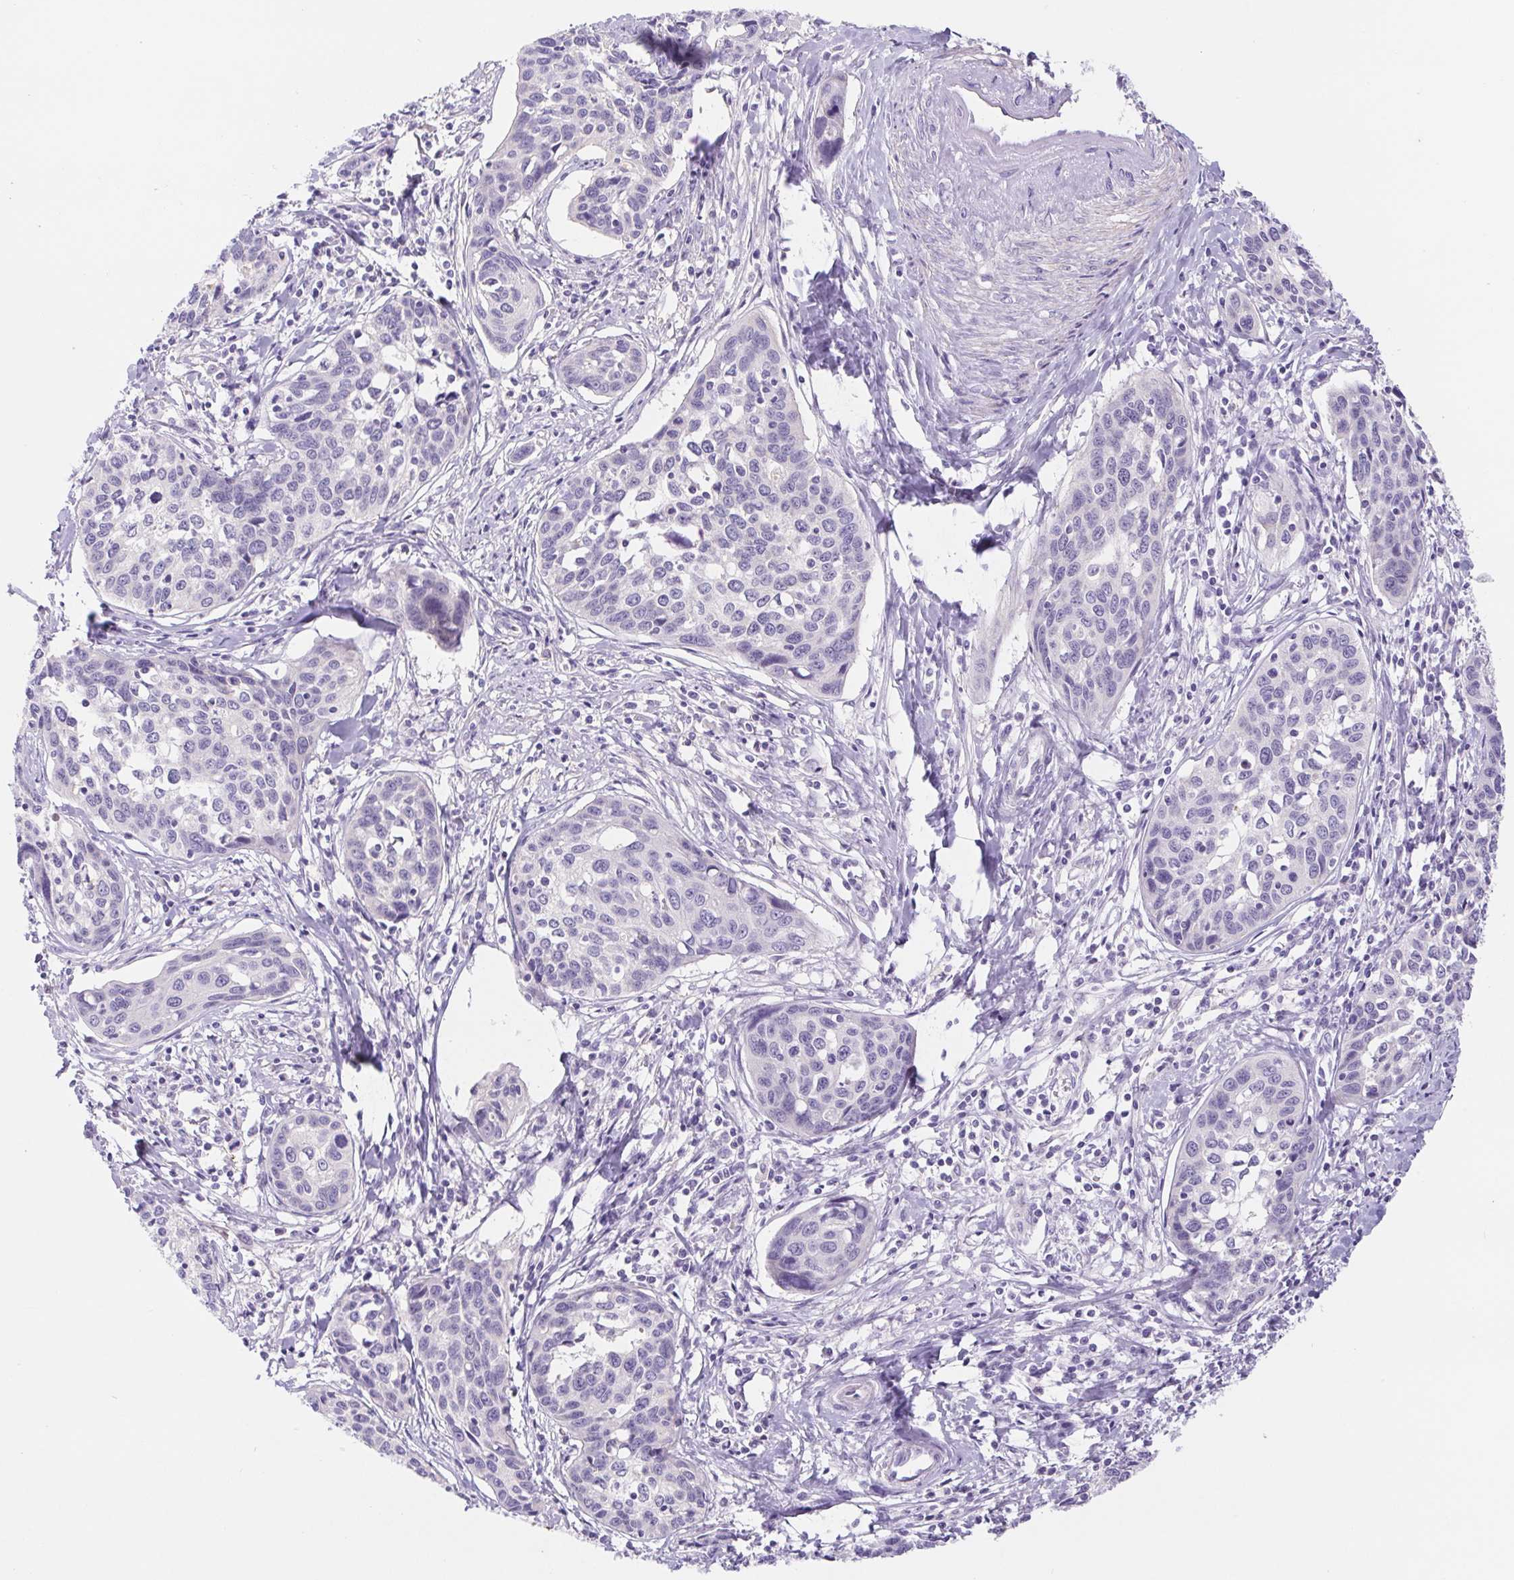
{"staining": {"intensity": "negative", "quantity": "none", "location": "none"}, "tissue": "cervical cancer", "cell_type": "Tumor cells", "image_type": "cancer", "snomed": [{"axis": "morphology", "description": "Squamous cell carcinoma, NOS"}, {"axis": "topography", "description": "Cervix"}], "caption": "This is an immunohistochemistry histopathology image of cervical cancer. There is no staining in tumor cells.", "gene": "DYNC2LI1", "patient": {"sex": "female", "age": 31}}